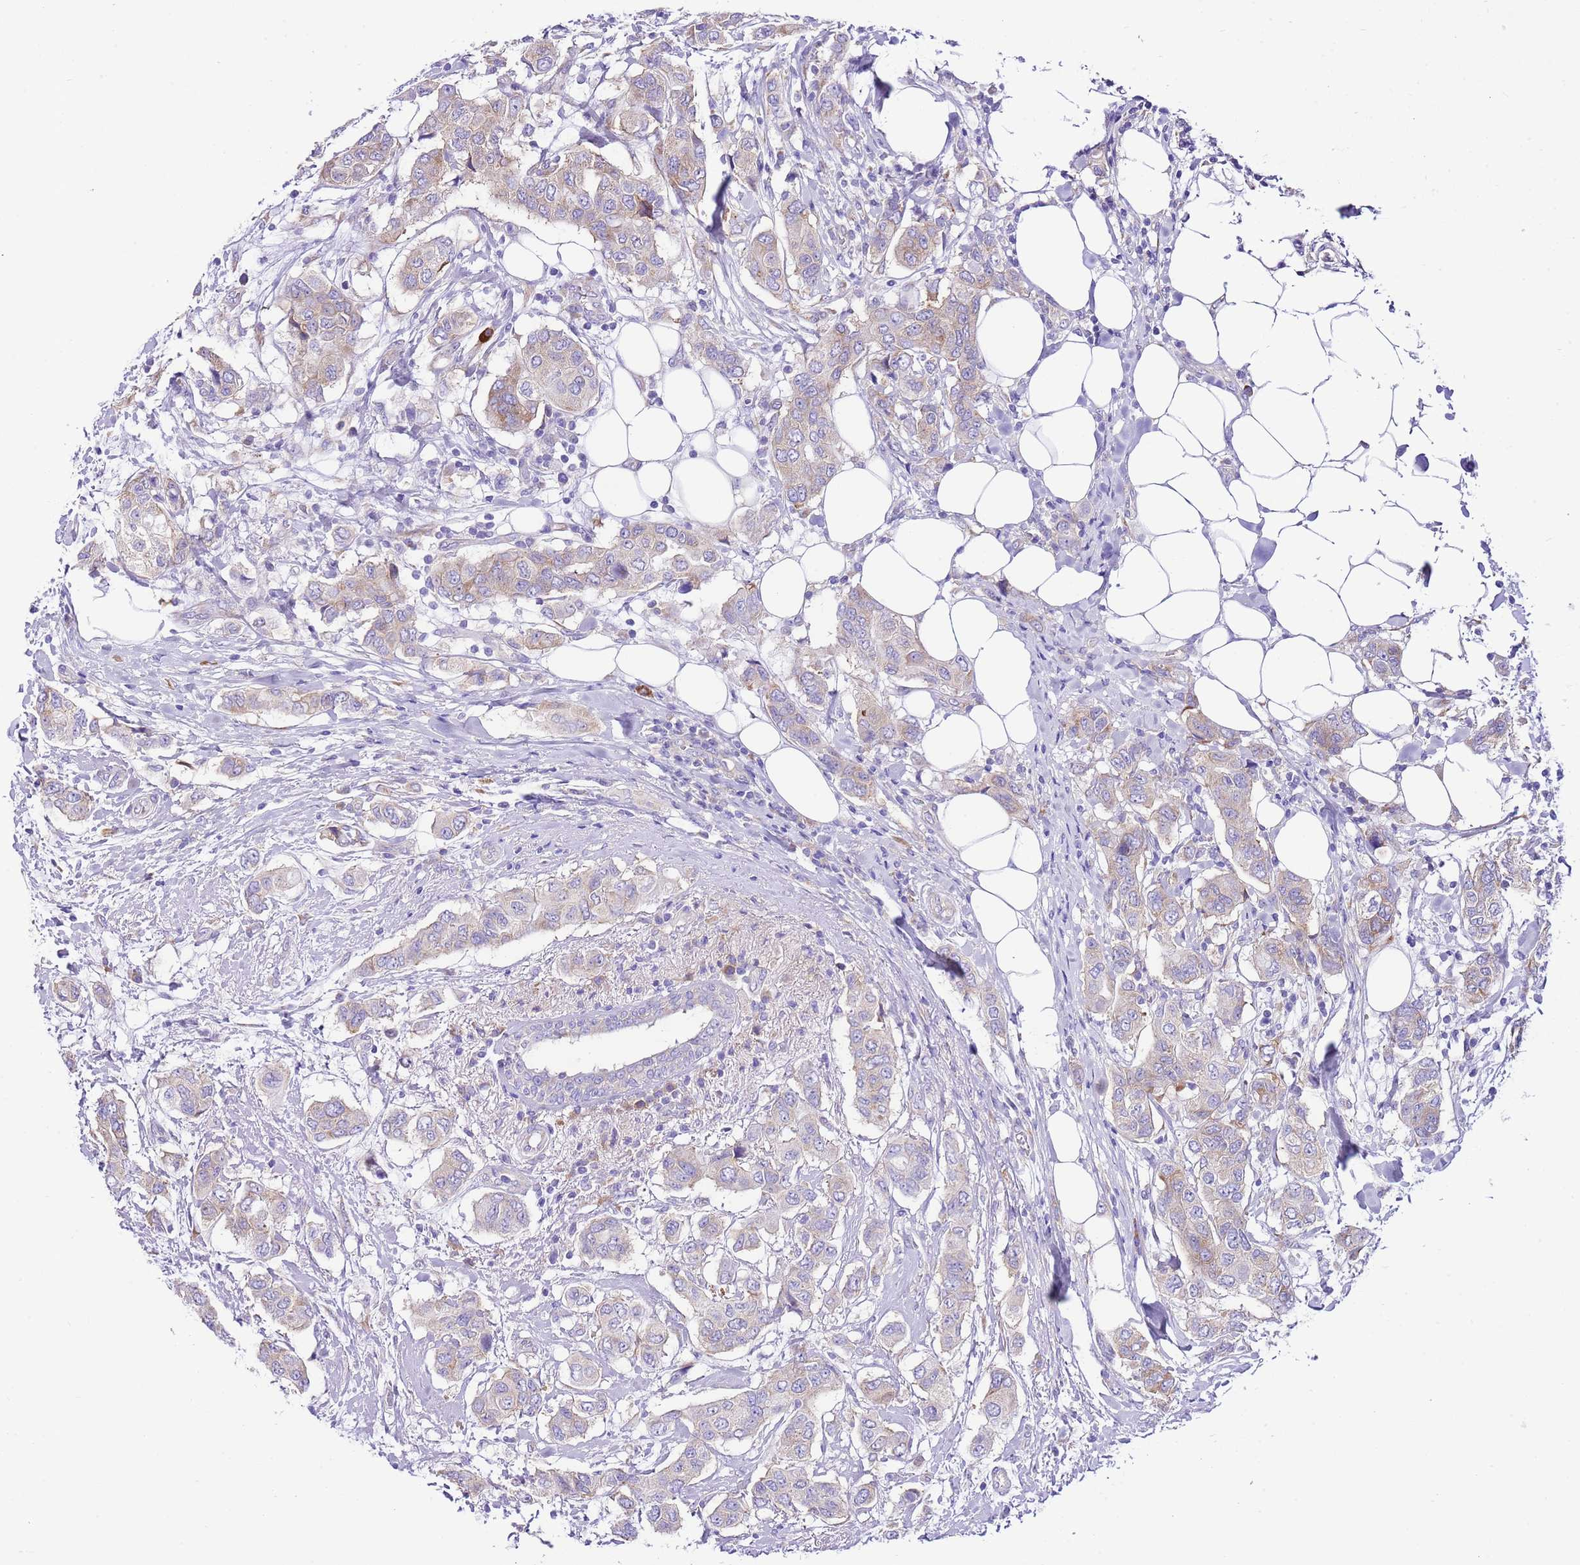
{"staining": {"intensity": "weak", "quantity": "25%-75%", "location": "cytoplasmic/membranous"}, "tissue": "breast cancer", "cell_type": "Tumor cells", "image_type": "cancer", "snomed": [{"axis": "morphology", "description": "Lobular carcinoma"}, {"axis": "topography", "description": "Breast"}], "caption": "Protein expression analysis of human breast cancer (lobular carcinoma) reveals weak cytoplasmic/membranous expression in about 25%-75% of tumor cells.", "gene": "RPS10", "patient": {"sex": "female", "age": 51}}